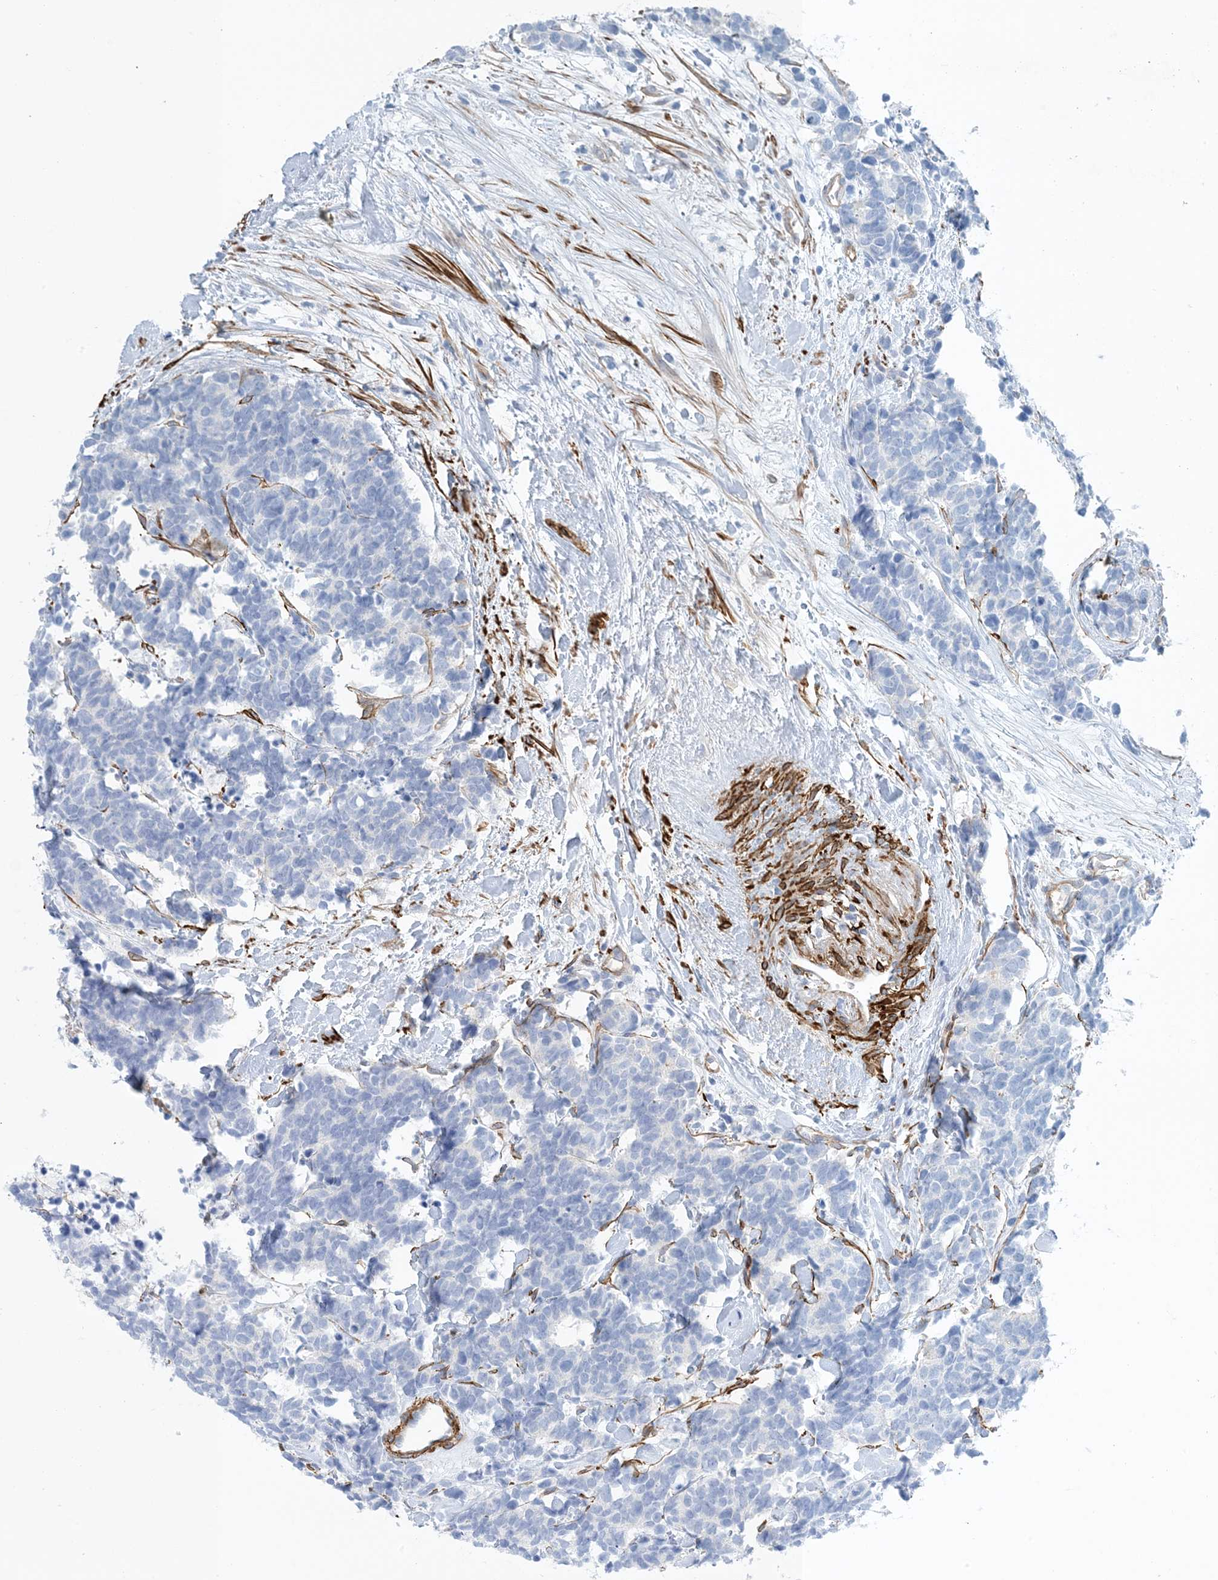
{"staining": {"intensity": "negative", "quantity": "none", "location": "none"}, "tissue": "carcinoid", "cell_type": "Tumor cells", "image_type": "cancer", "snomed": [{"axis": "morphology", "description": "Carcinoma, NOS"}, {"axis": "morphology", "description": "Carcinoid, malignant, NOS"}, {"axis": "topography", "description": "Urinary bladder"}], "caption": "Tumor cells show no significant positivity in carcinoid. (DAB (3,3'-diaminobenzidine) immunohistochemistry, high magnification).", "gene": "SHANK1", "patient": {"sex": "male", "age": 57}}